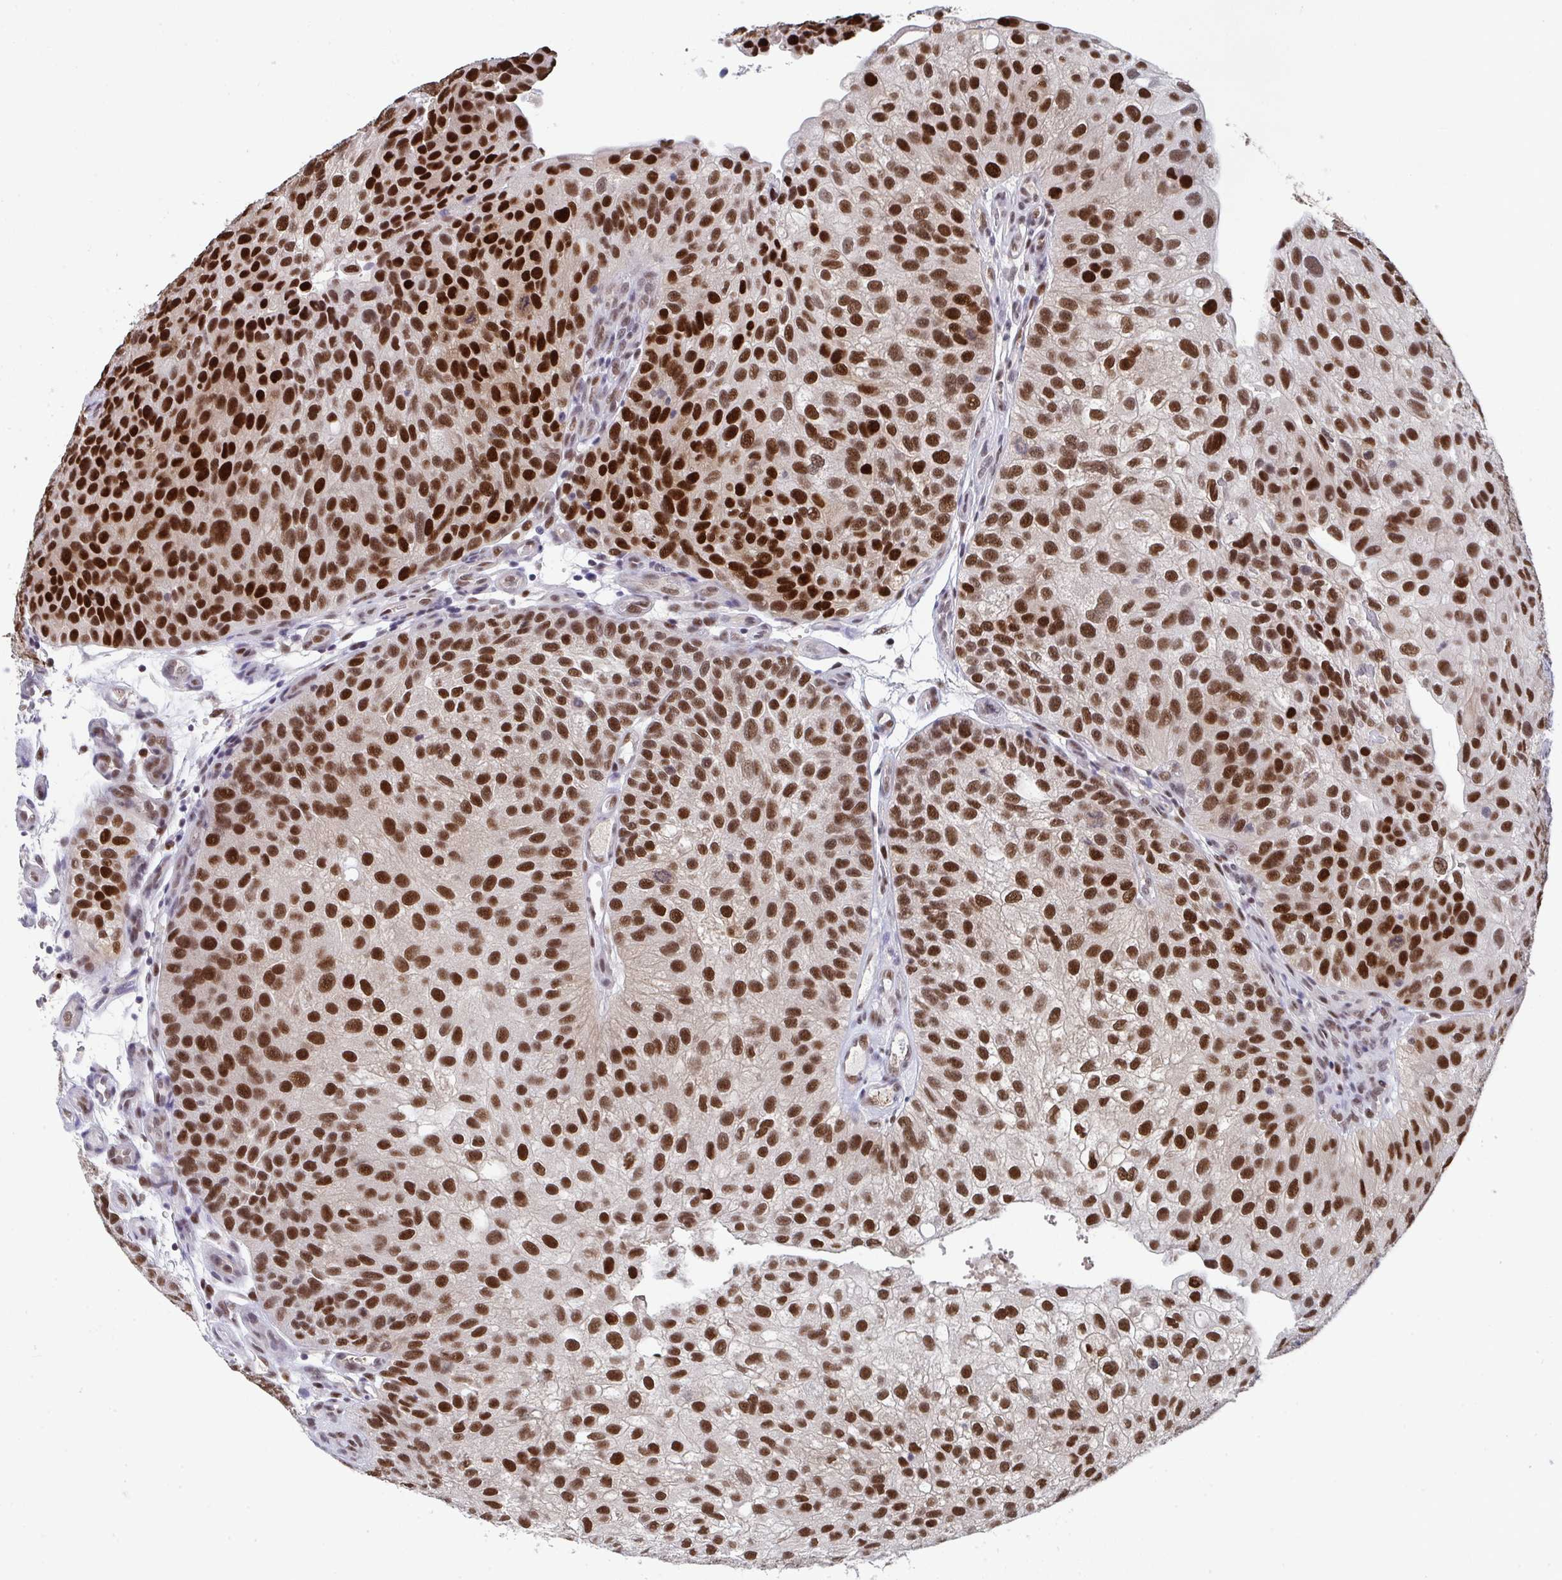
{"staining": {"intensity": "strong", "quantity": ">75%", "location": "nuclear"}, "tissue": "urothelial cancer", "cell_type": "Tumor cells", "image_type": "cancer", "snomed": [{"axis": "morphology", "description": "Urothelial carcinoma, NOS"}, {"axis": "topography", "description": "Urinary bladder"}], "caption": "Transitional cell carcinoma stained with a protein marker displays strong staining in tumor cells.", "gene": "JDP2", "patient": {"sex": "male", "age": 87}}